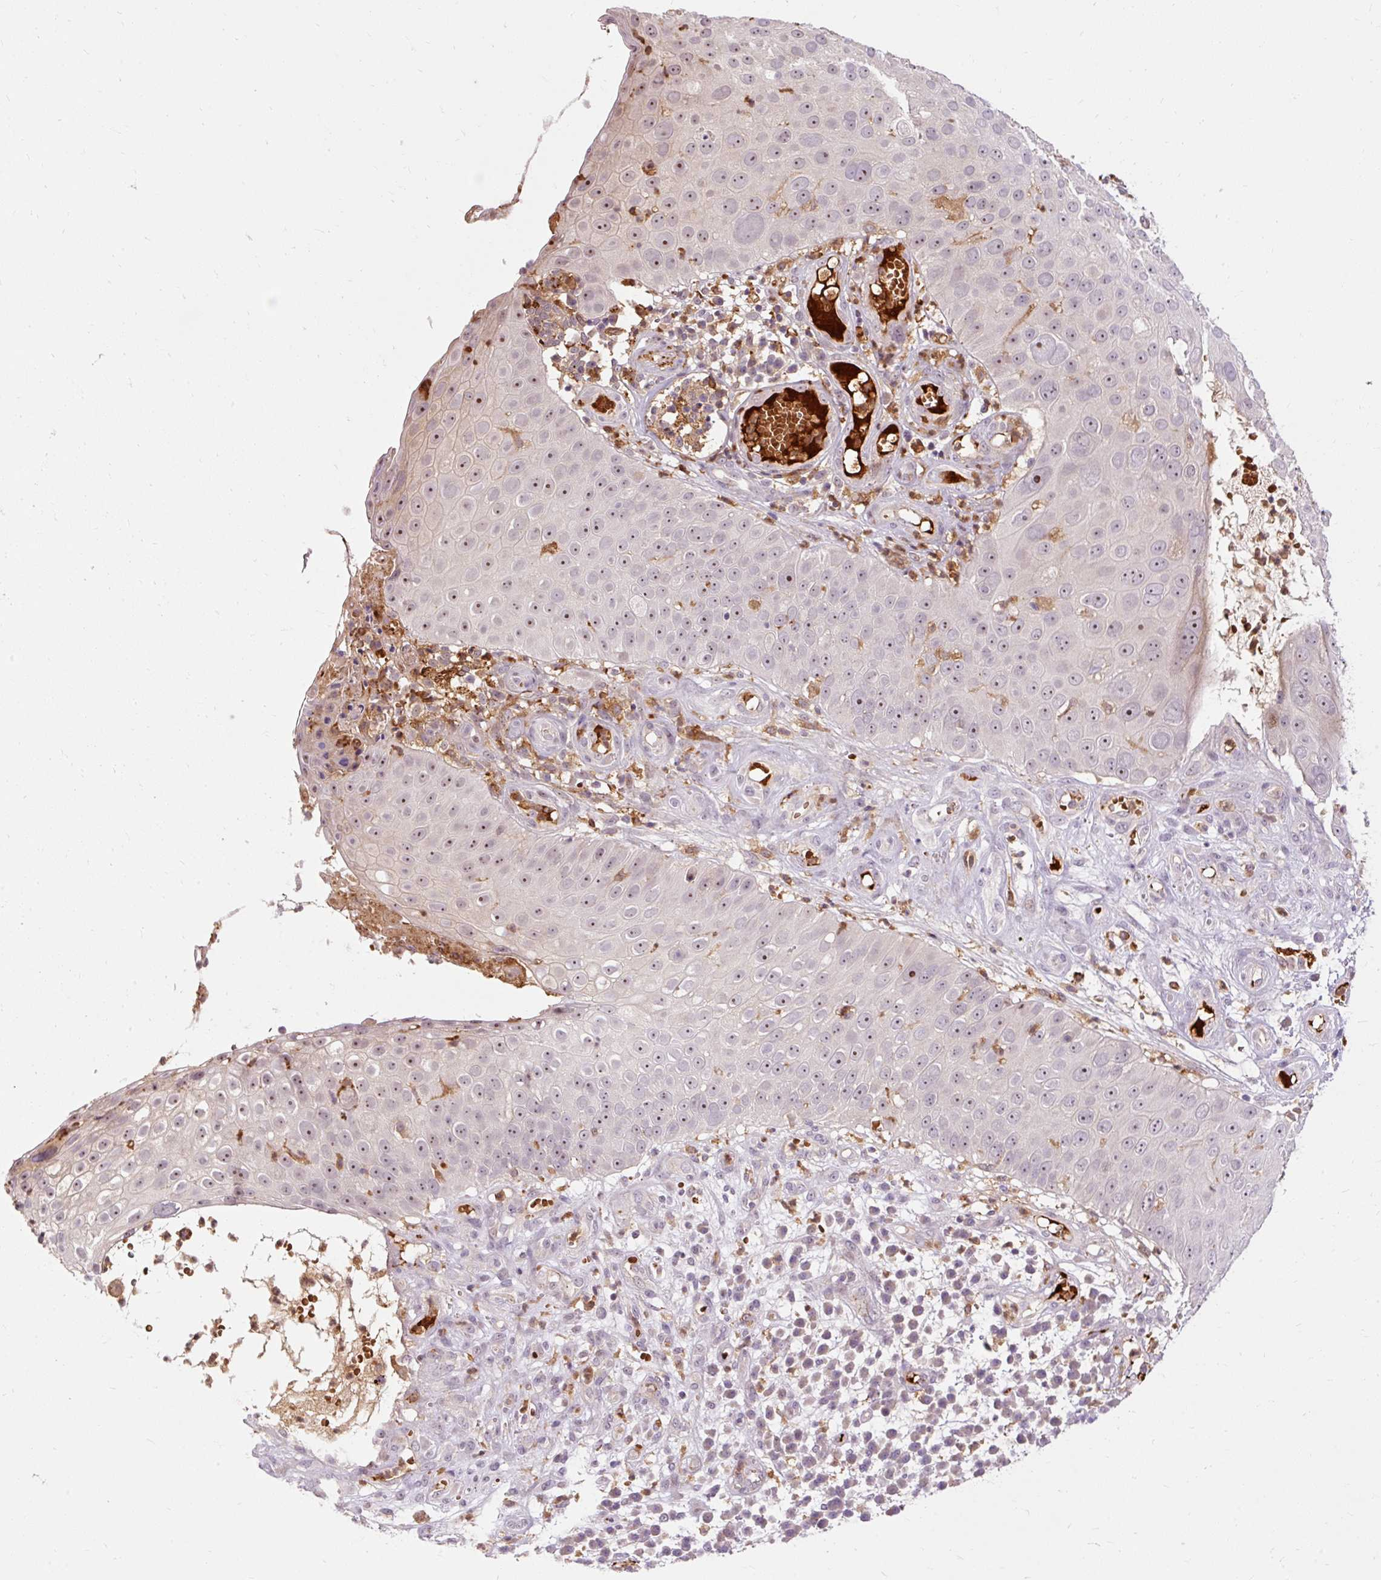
{"staining": {"intensity": "moderate", "quantity": "<25%", "location": "nuclear"}, "tissue": "skin cancer", "cell_type": "Tumor cells", "image_type": "cancer", "snomed": [{"axis": "morphology", "description": "Squamous cell carcinoma, NOS"}, {"axis": "topography", "description": "Skin"}], "caption": "Moderate nuclear protein expression is present in approximately <25% of tumor cells in skin squamous cell carcinoma.", "gene": "CEBPZ", "patient": {"sex": "male", "age": 71}}